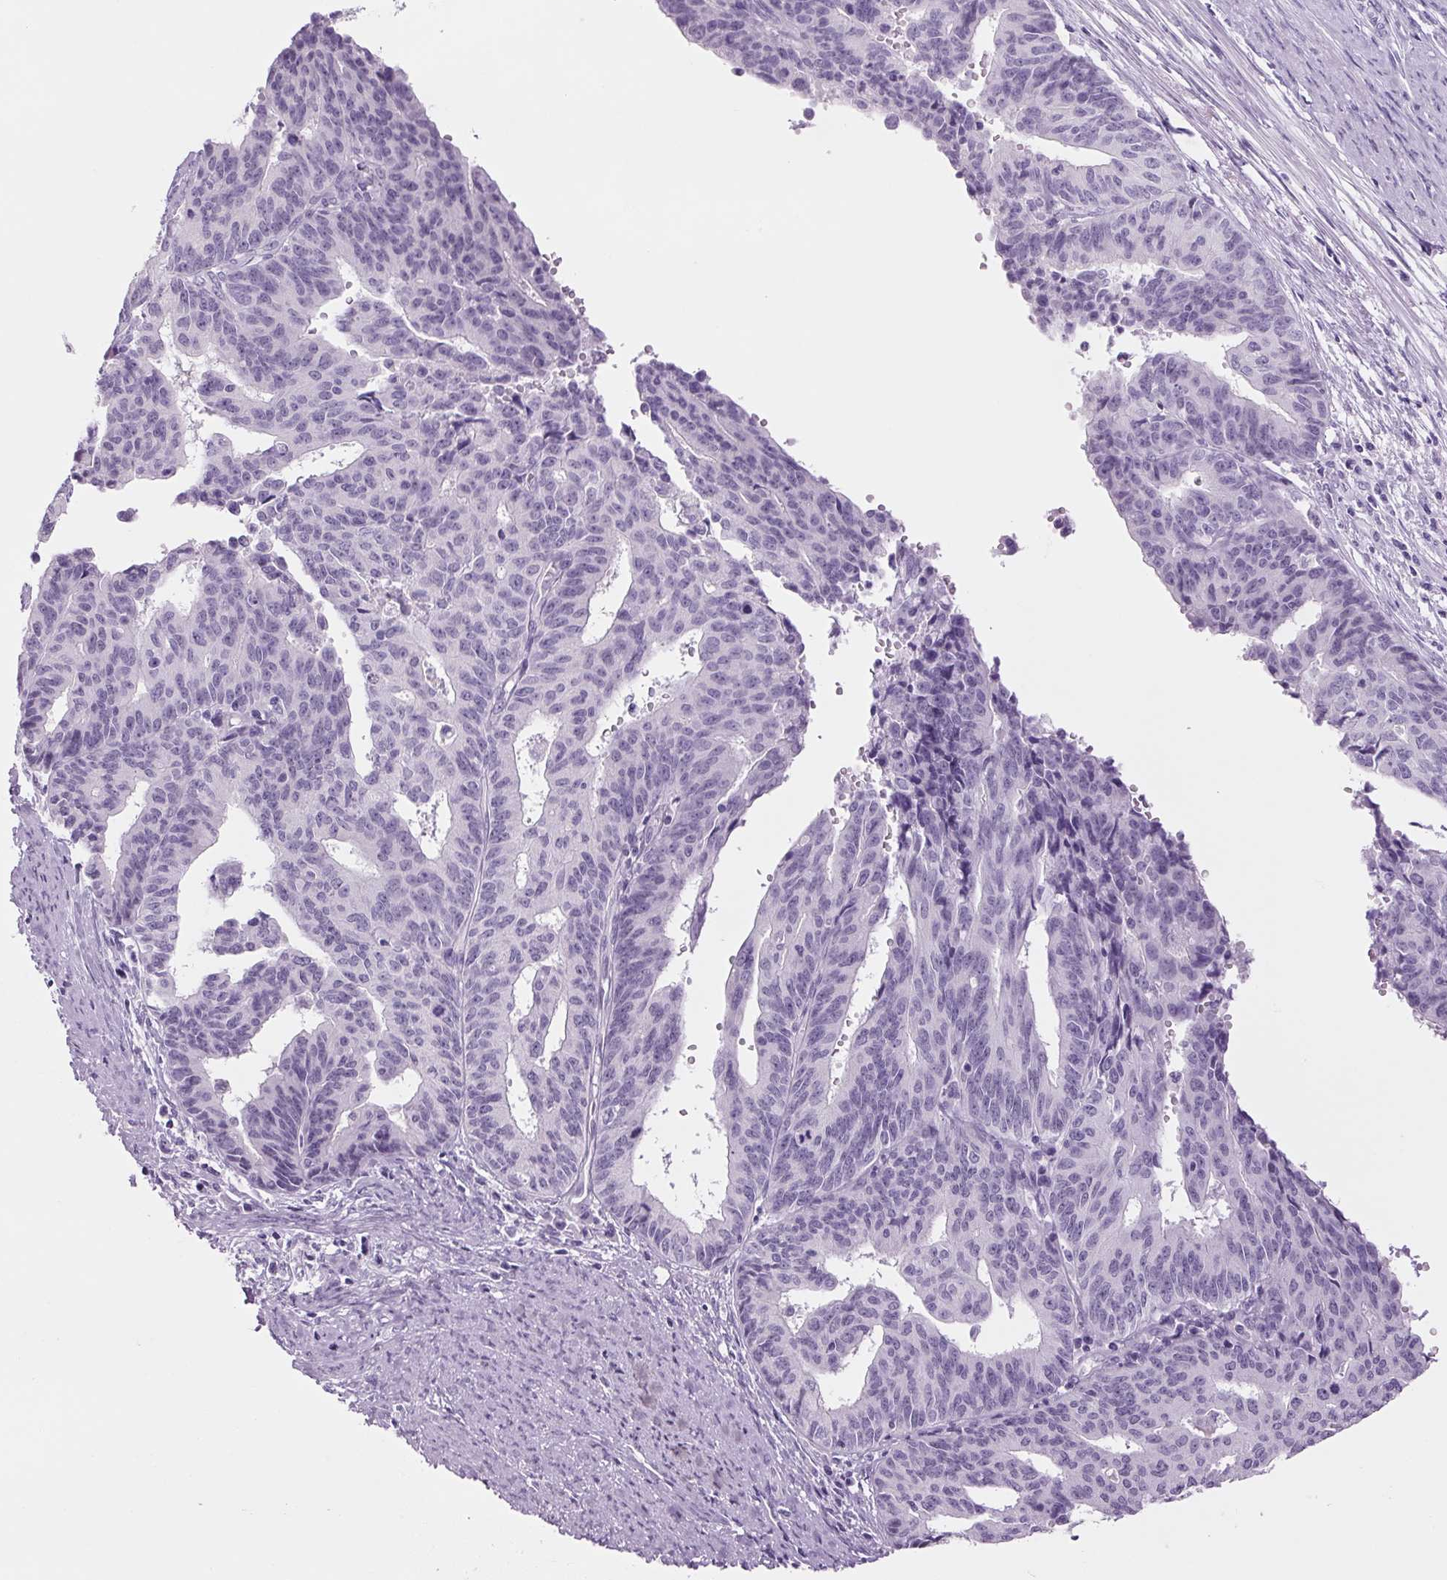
{"staining": {"intensity": "negative", "quantity": "none", "location": "none"}, "tissue": "endometrial cancer", "cell_type": "Tumor cells", "image_type": "cancer", "snomed": [{"axis": "morphology", "description": "Adenocarcinoma, NOS"}, {"axis": "topography", "description": "Endometrium"}], "caption": "High magnification brightfield microscopy of endometrial adenocarcinoma stained with DAB (3,3'-diaminobenzidine) (brown) and counterstained with hematoxylin (blue): tumor cells show no significant expression. (DAB (3,3'-diaminobenzidine) immunohistochemistry (IHC) with hematoxylin counter stain).", "gene": "PPP1R1A", "patient": {"sex": "female", "age": 65}}